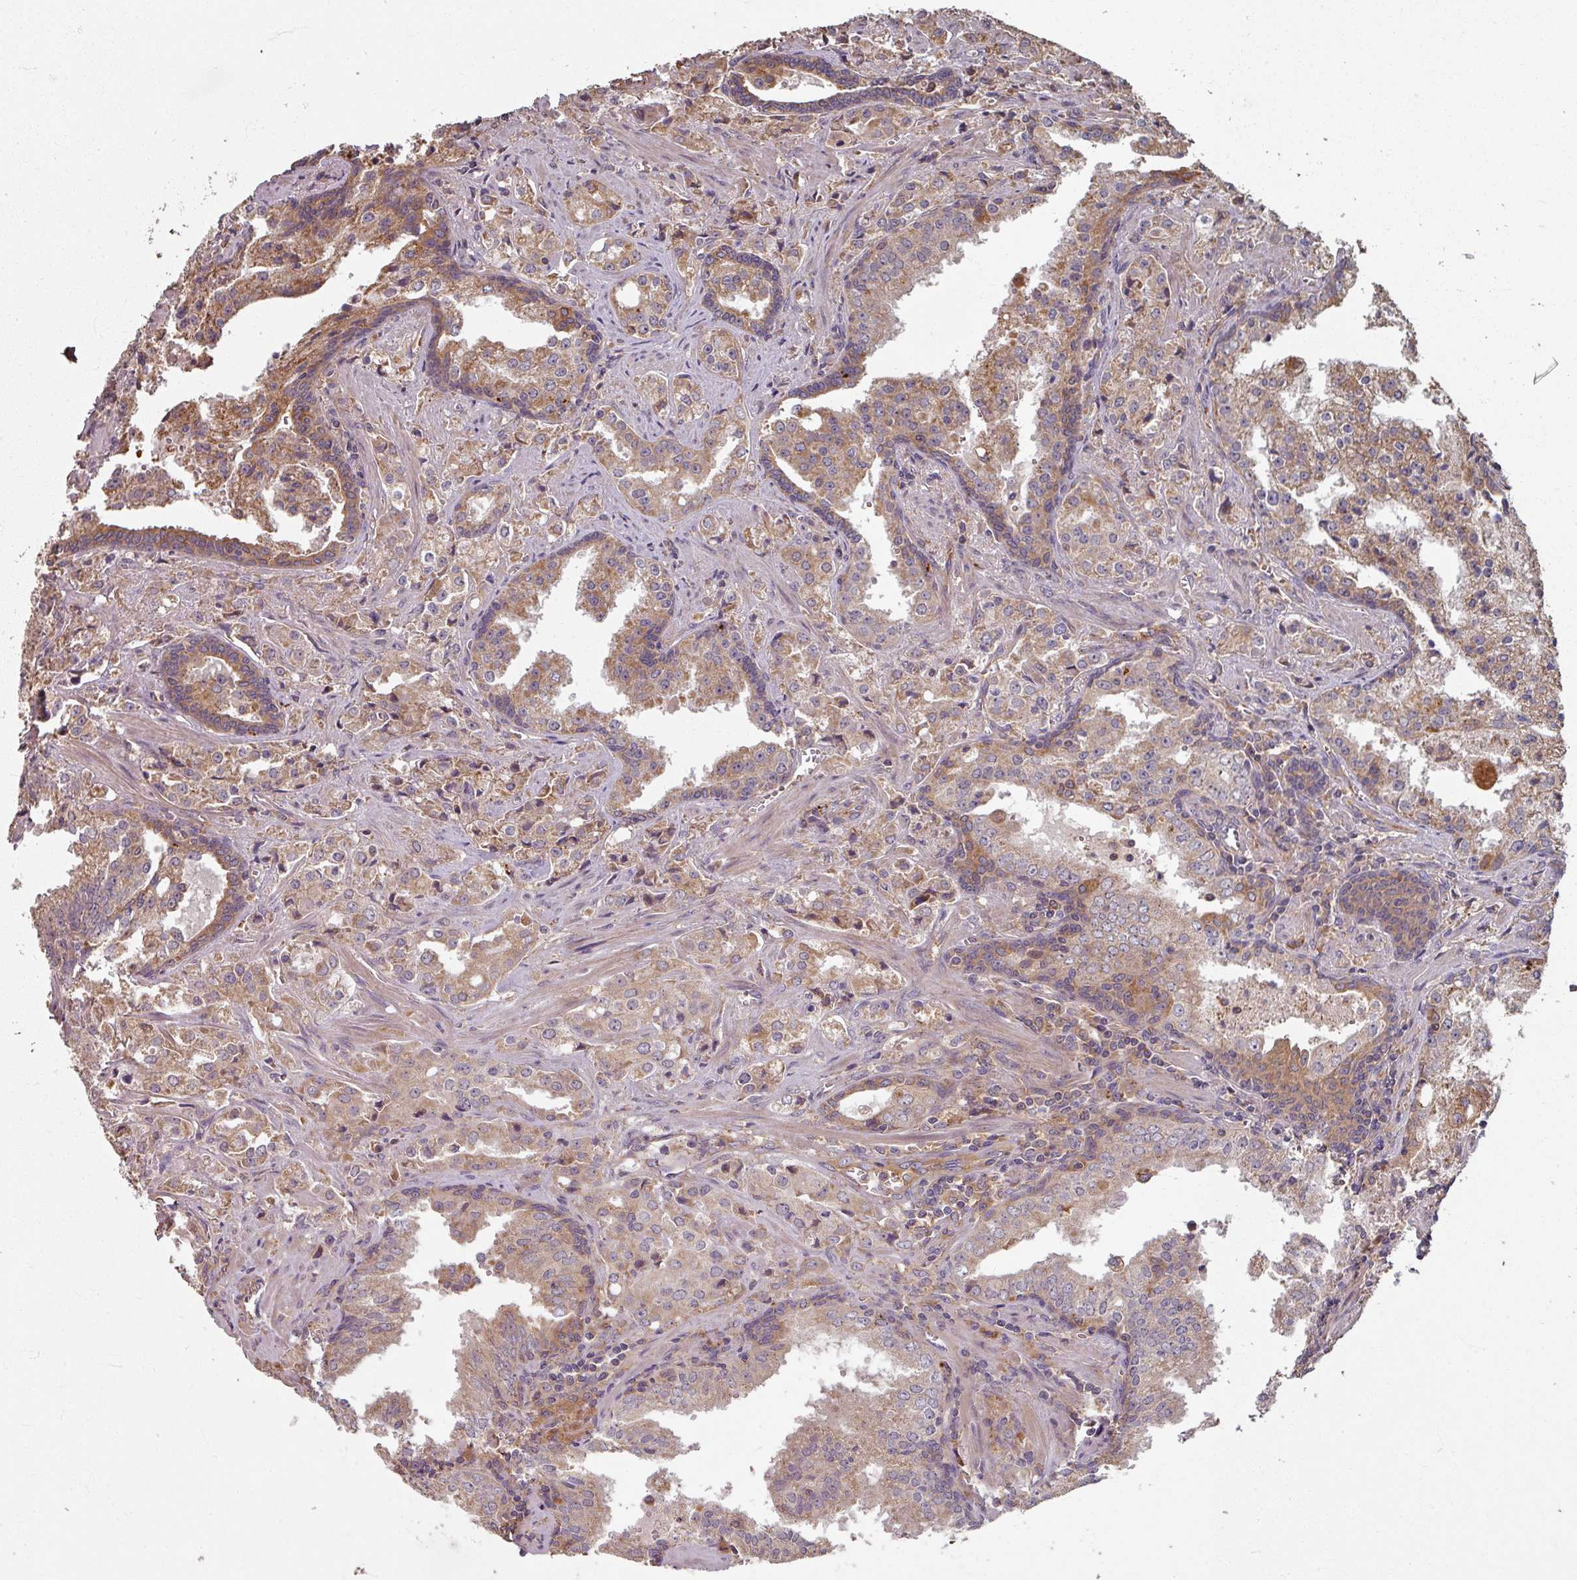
{"staining": {"intensity": "moderate", "quantity": ">75%", "location": "cytoplasmic/membranous"}, "tissue": "prostate cancer", "cell_type": "Tumor cells", "image_type": "cancer", "snomed": [{"axis": "morphology", "description": "Adenocarcinoma, High grade"}, {"axis": "topography", "description": "Prostate"}], "caption": "Moderate cytoplasmic/membranous positivity for a protein is present in approximately >75% of tumor cells of prostate adenocarcinoma (high-grade) using IHC.", "gene": "CCDC68", "patient": {"sex": "male", "age": 68}}